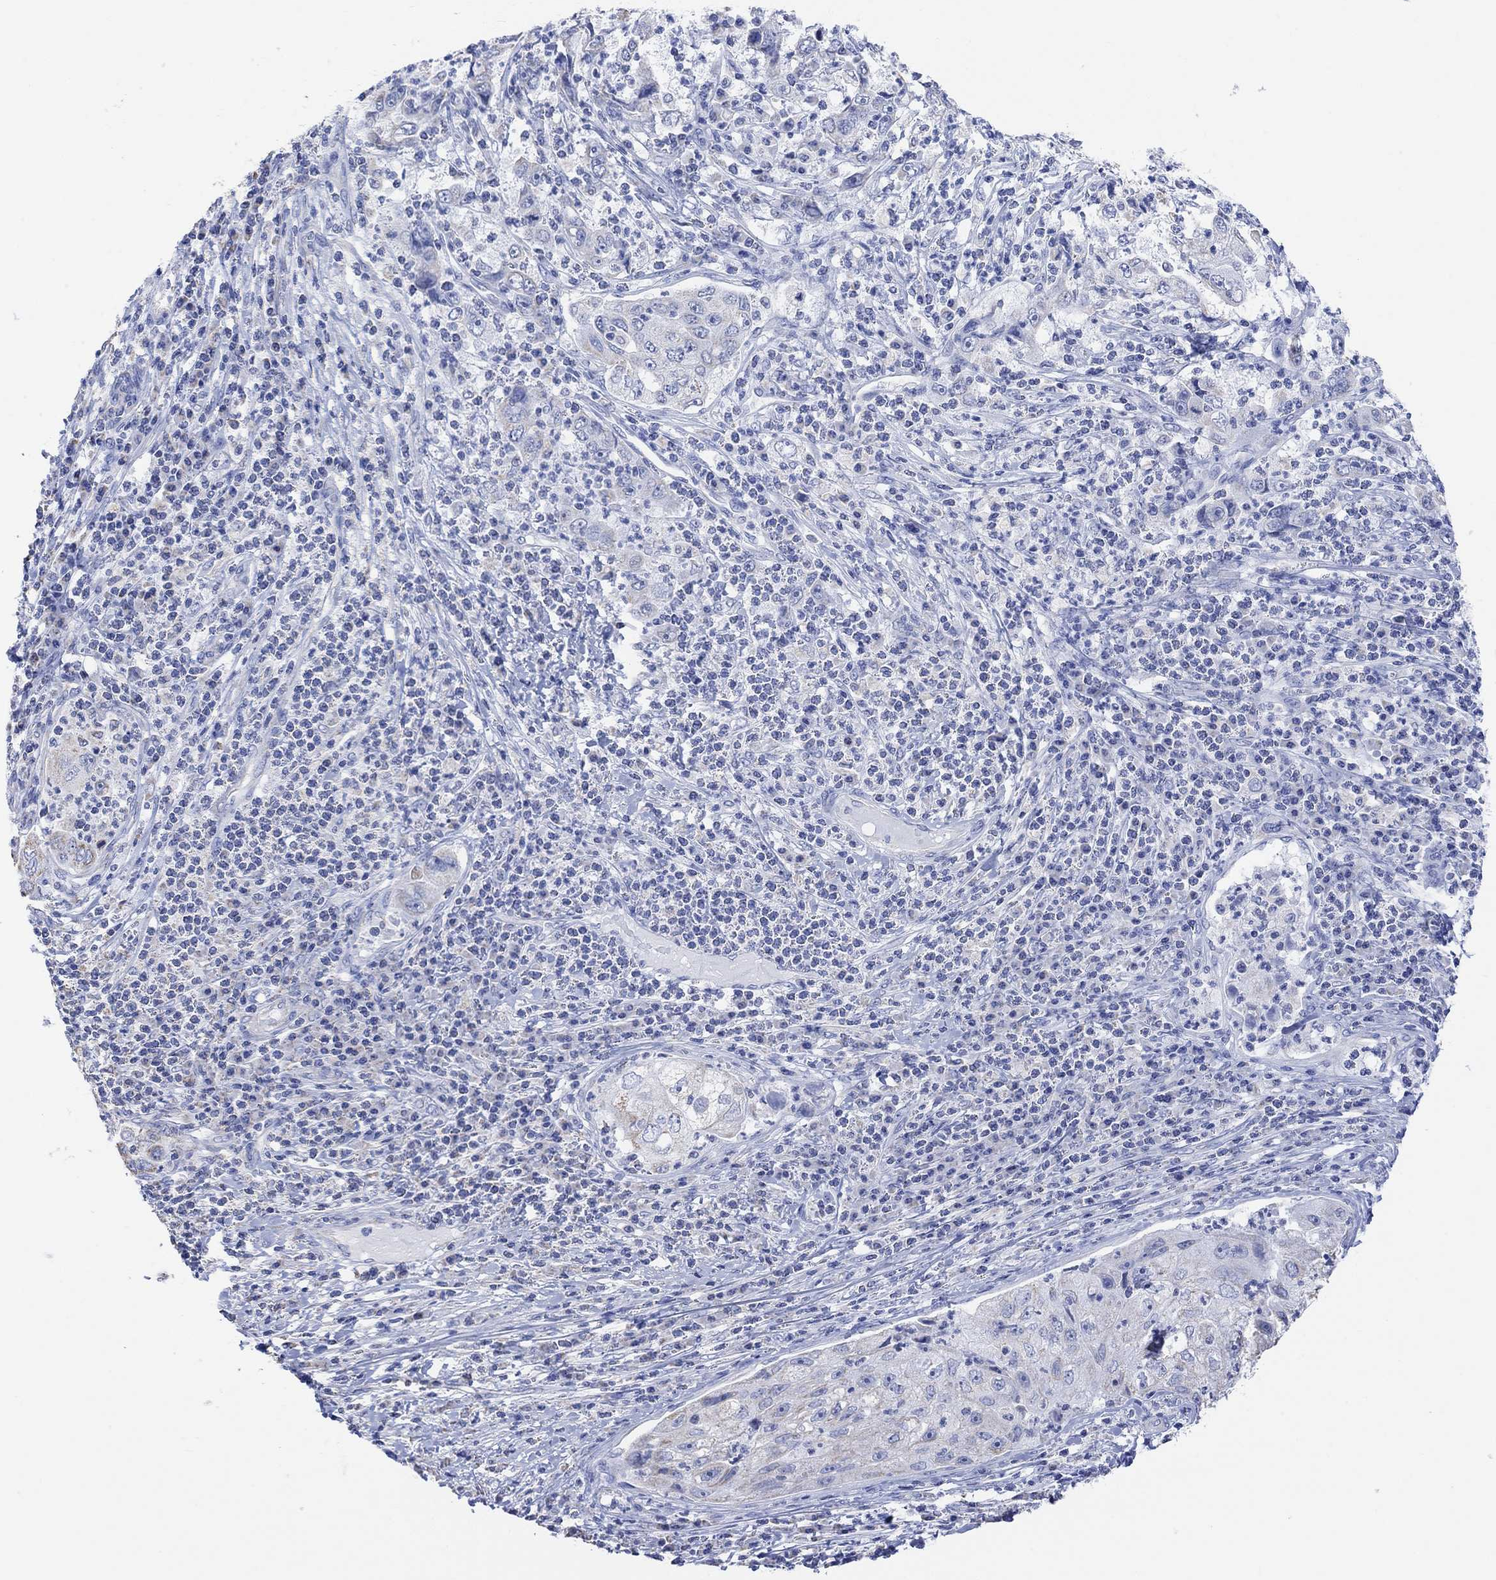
{"staining": {"intensity": "weak", "quantity": "<25%", "location": "cytoplasmic/membranous"}, "tissue": "cervical cancer", "cell_type": "Tumor cells", "image_type": "cancer", "snomed": [{"axis": "morphology", "description": "Squamous cell carcinoma, NOS"}, {"axis": "topography", "description": "Cervix"}], "caption": "This image is of cervical cancer (squamous cell carcinoma) stained with IHC to label a protein in brown with the nuclei are counter-stained blue. There is no expression in tumor cells. (DAB (3,3'-diaminobenzidine) immunohistochemistry (IHC) with hematoxylin counter stain).", "gene": "SYT12", "patient": {"sex": "female", "age": 36}}